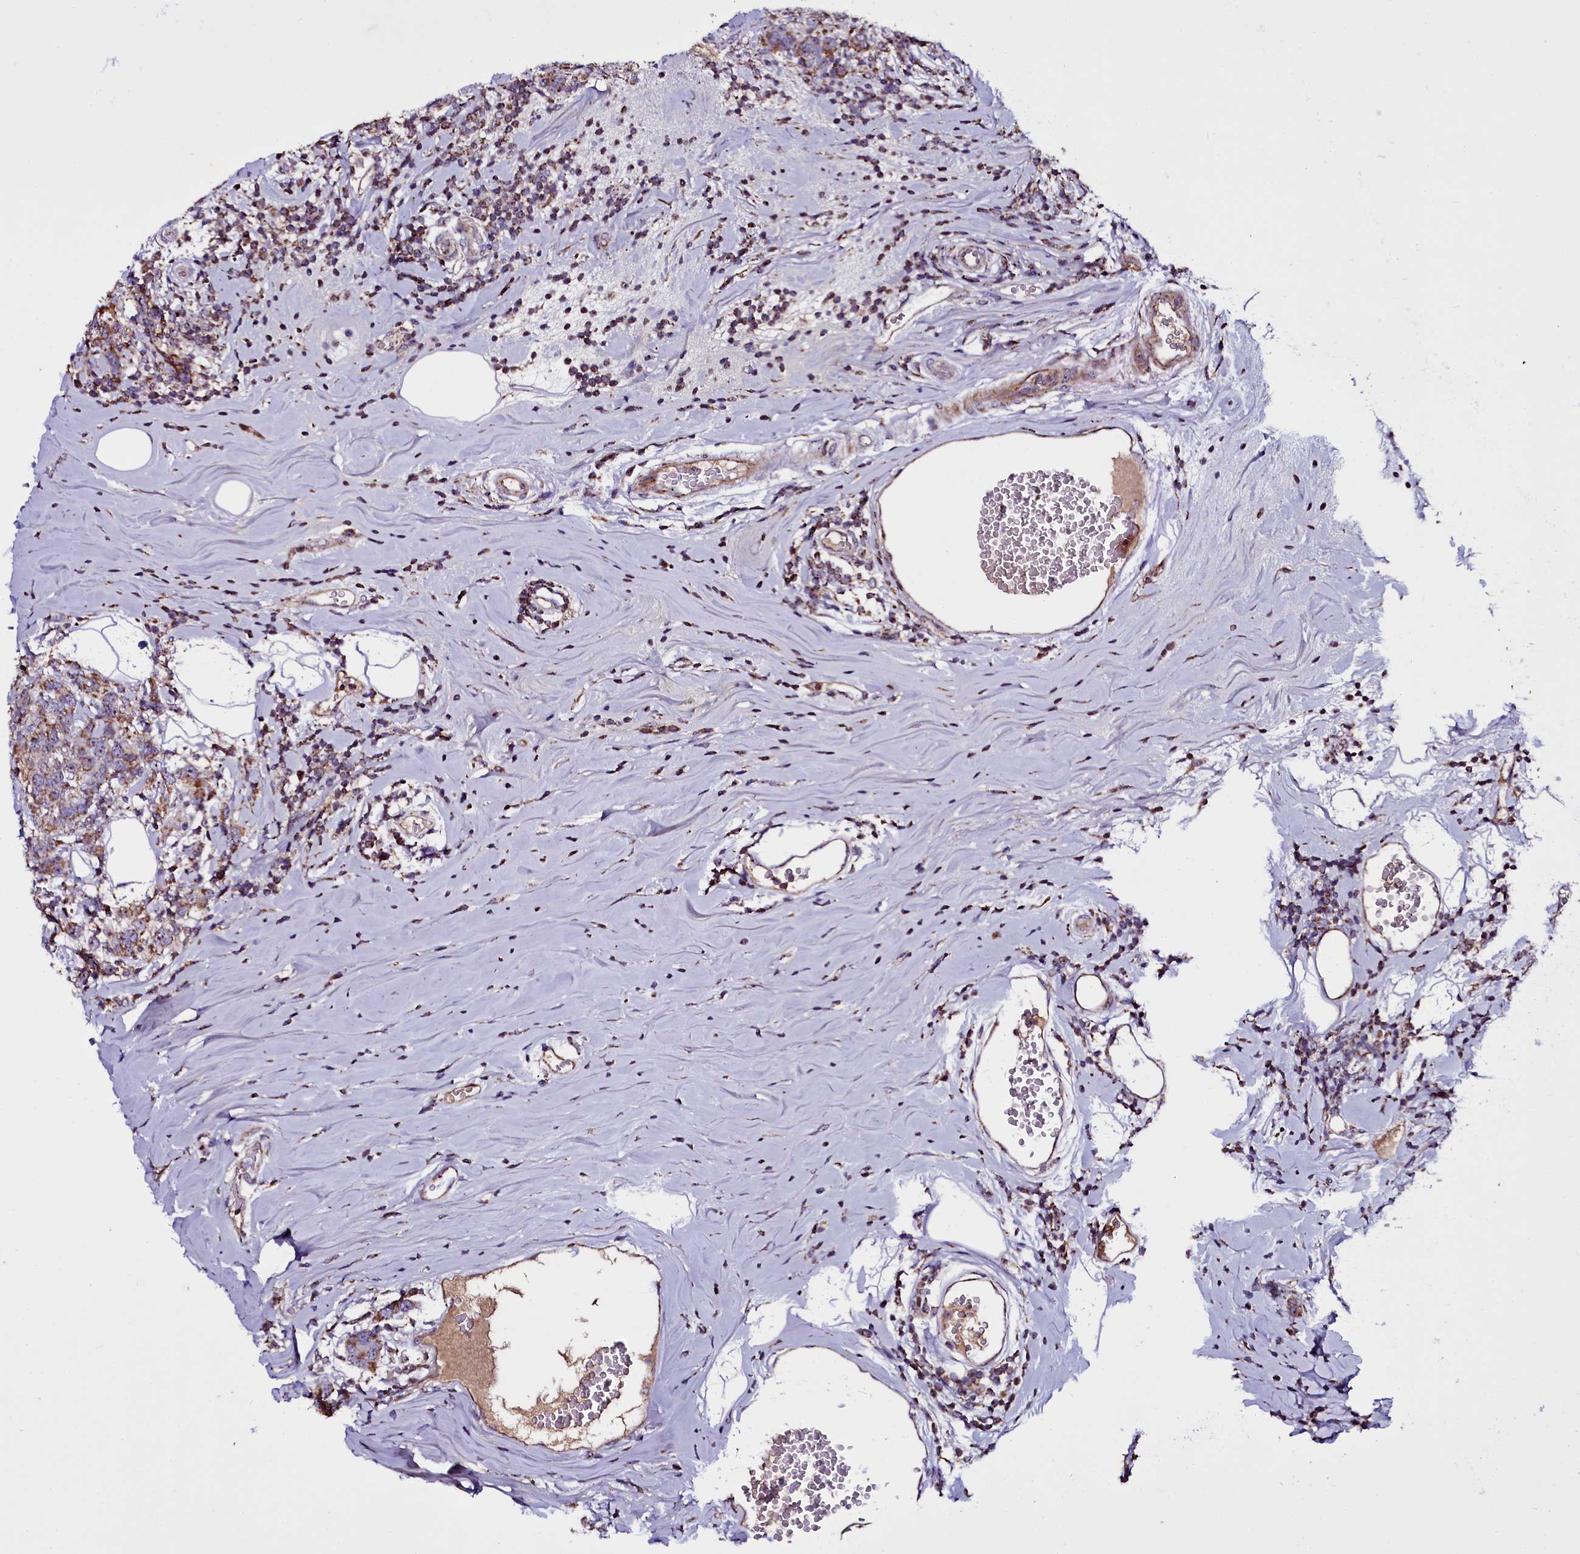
{"staining": {"intensity": "moderate", "quantity": ">75%", "location": "cytoplasmic/membranous"}, "tissue": "breast cancer", "cell_type": "Tumor cells", "image_type": "cancer", "snomed": [{"axis": "morphology", "description": "Lobular carcinoma"}, {"axis": "topography", "description": "Breast"}], "caption": "Moderate cytoplasmic/membranous positivity for a protein is appreciated in approximately >75% of tumor cells of breast cancer using immunohistochemistry.", "gene": "NAA80", "patient": {"sex": "female", "age": 59}}